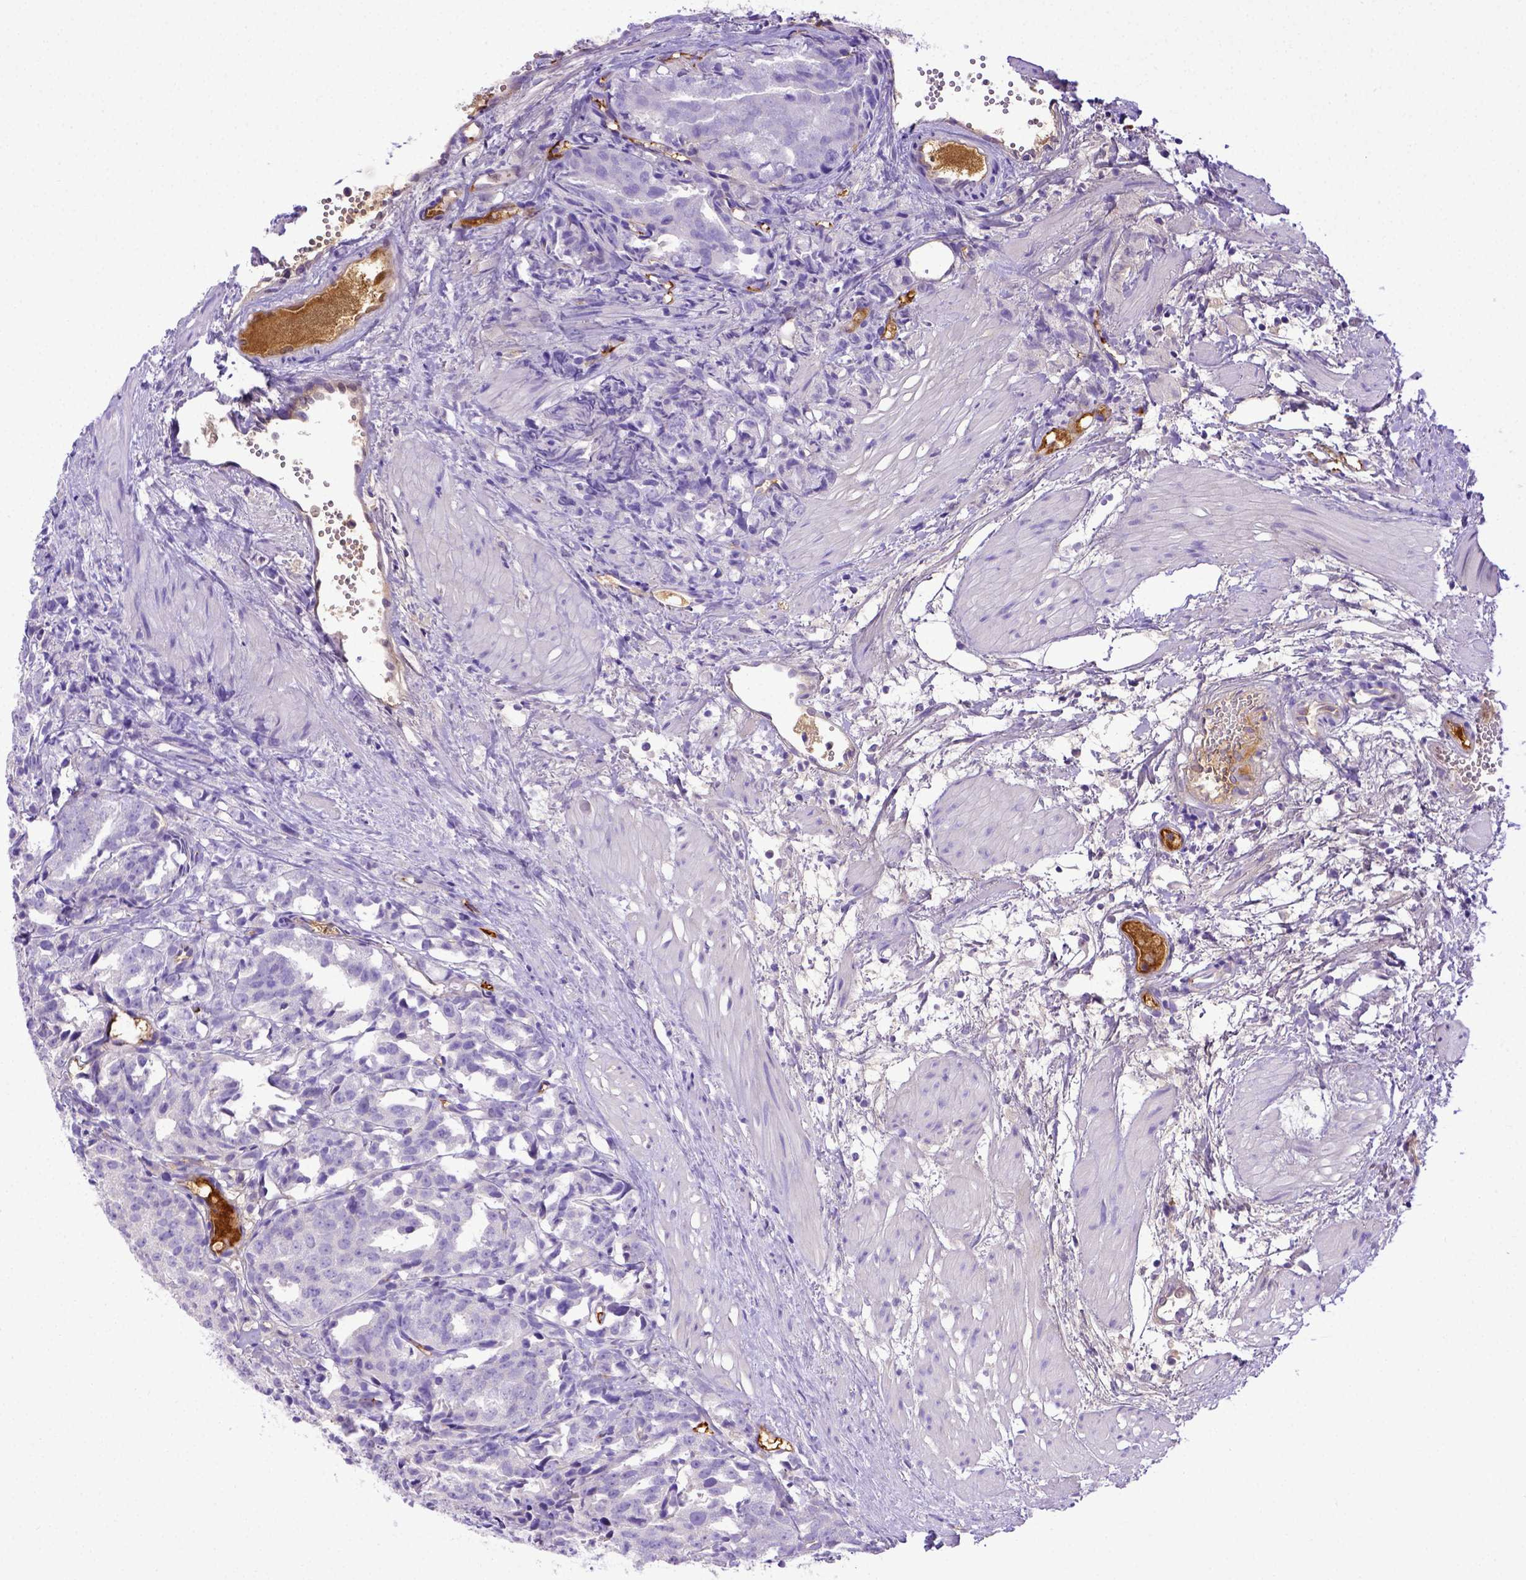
{"staining": {"intensity": "negative", "quantity": "none", "location": "none"}, "tissue": "prostate cancer", "cell_type": "Tumor cells", "image_type": "cancer", "snomed": [{"axis": "morphology", "description": "Adenocarcinoma, High grade"}, {"axis": "topography", "description": "Prostate"}], "caption": "The micrograph shows no staining of tumor cells in prostate high-grade adenocarcinoma.", "gene": "CFAP300", "patient": {"sex": "male", "age": 53}}